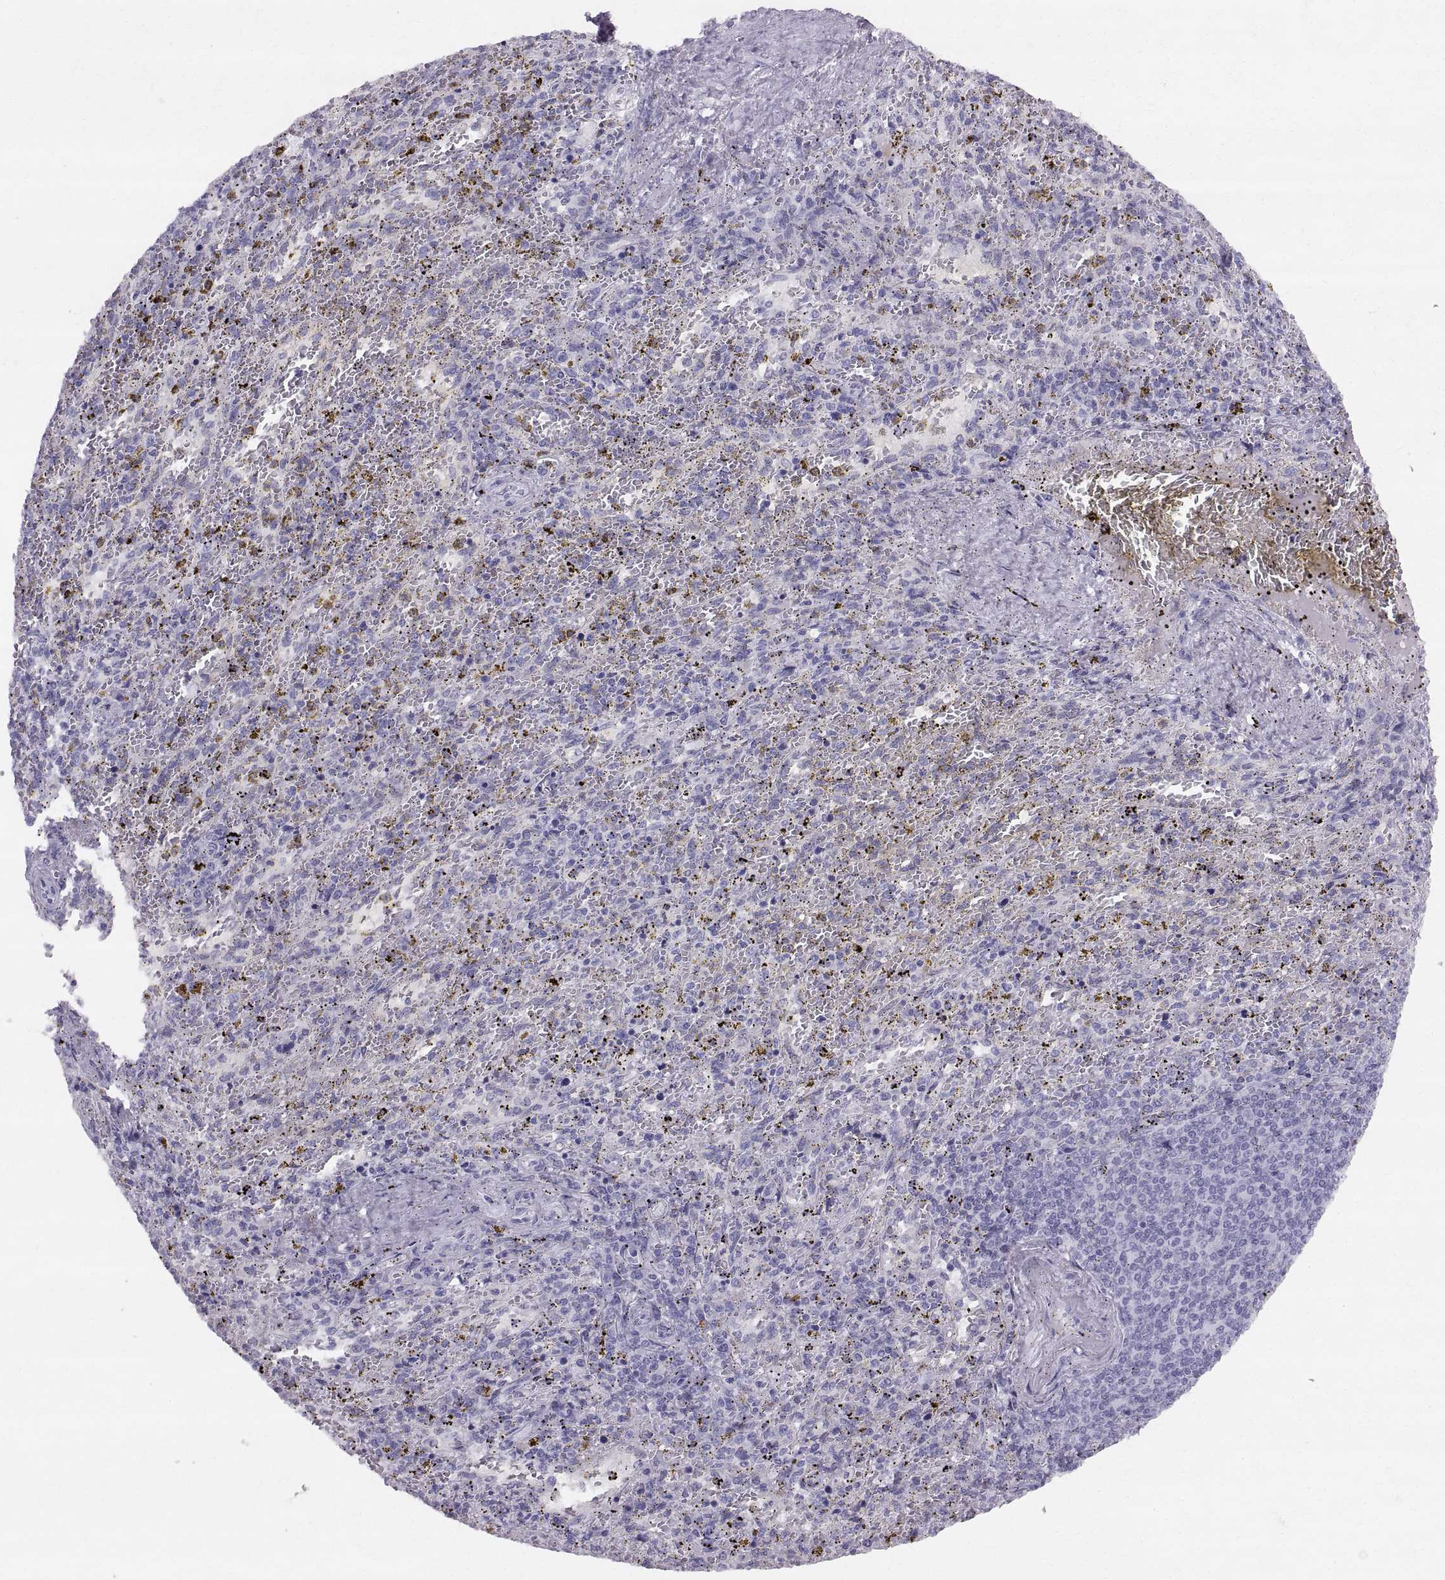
{"staining": {"intensity": "negative", "quantity": "none", "location": "none"}, "tissue": "spleen", "cell_type": "Cells in red pulp", "image_type": "normal", "snomed": [{"axis": "morphology", "description": "Normal tissue, NOS"}, {"axis": "topography", "description": "Spleen"}], "caption": "This is an immunohistochemistry (IHC) histopathology image of normal human spleen. There is no positivity in cells in red pulp.", "gene": "SLC22A6", "patient": {"sex": "female", "age": 50}}